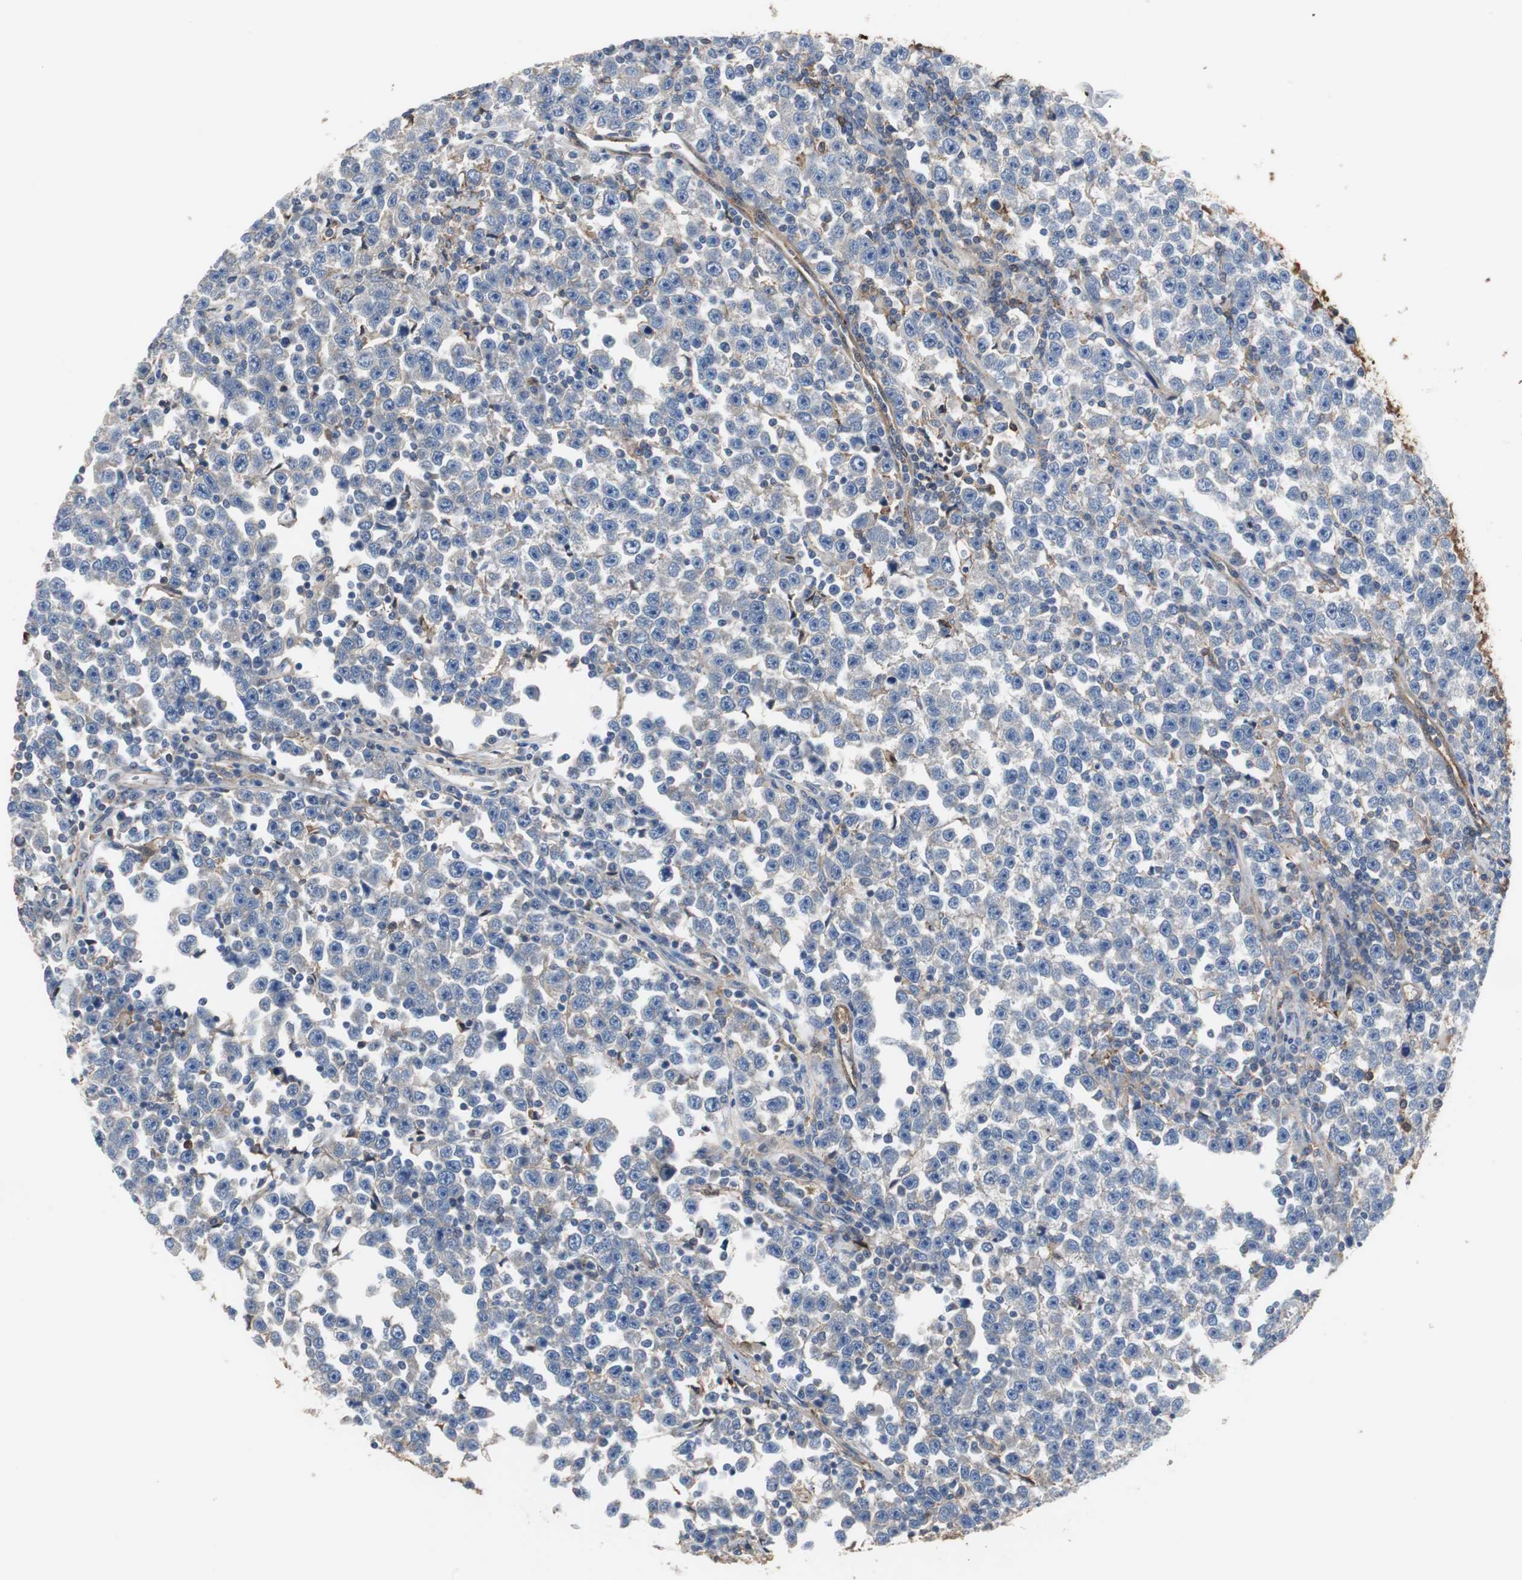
{"staining": {"intensity": "weak", "quantity": "<25%", "location": "cytoplasmic/membranous"}, "tissue": "testis cancer", "cell_type": "Tumor cells", "image_type": "cancer", "snomed": [{"axis": "morphology", "description": "Seminoma, NOS"}, {"axis": "topography", "description": "Testis"}], "caption": "Micrograph shows no significant protein positivity in tumor cells of testis cancer (seminoma). Brightfield microscopy of immunohistochemistry stained with DAB (brown) and hematoxylin (blue), captured at high magnification.", "gene": "ANXA4", "patient": {"sex": "male", "age": 43}}